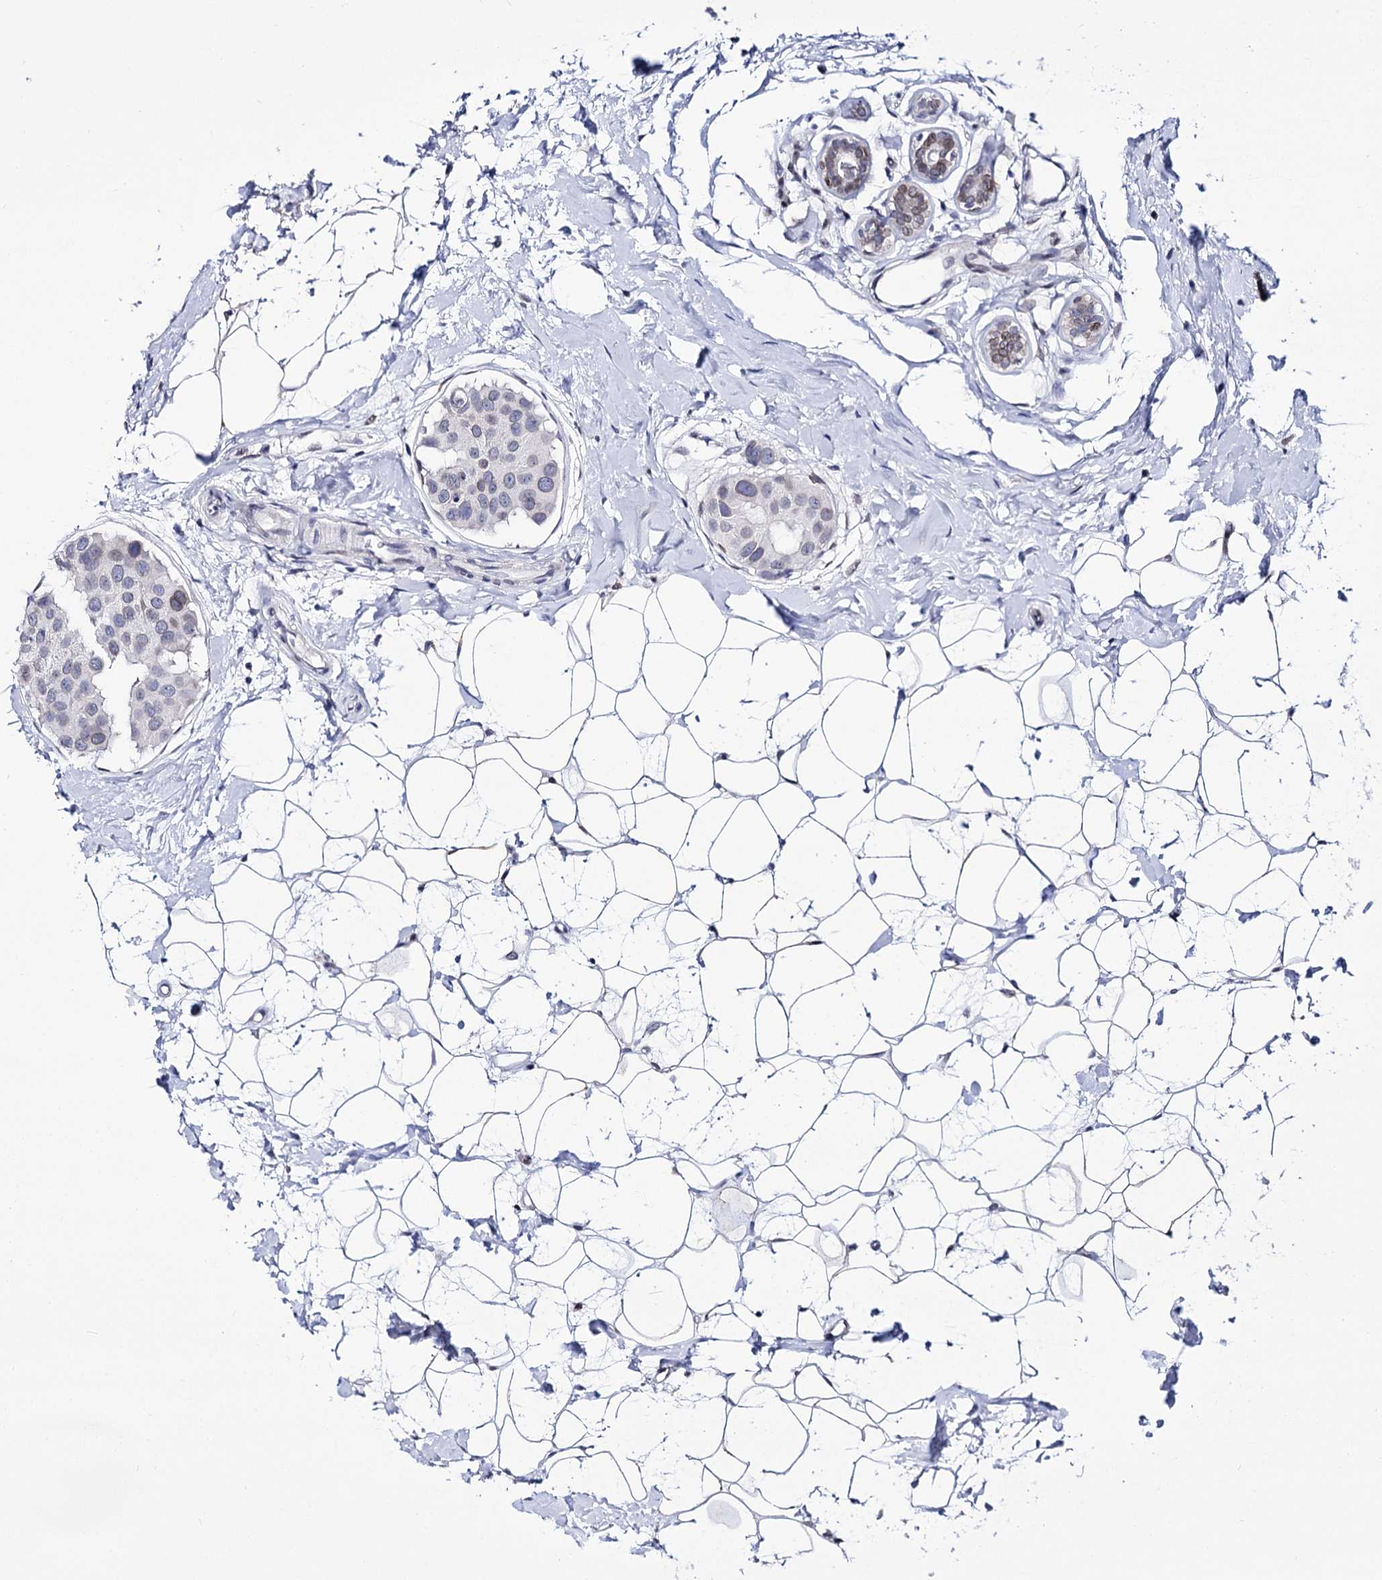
{"staining": {"intensity": "negative", "quantity": "none", "location": "none"}, "tissue": "breast cancer", "cell_type": "Tumor cells", "image_type": "cancer", "snomed": [{"axis": "morphology", "description": "Normal tissue, NOS"}, {"axis": "morphology", "description": "Duct carcinoma"}, {"axis": "topography", "description": "Breast"}], "caption": "Tumor cells are negative for brown protein staining in breast cancer. (Stains: DAB immunohistochemistry with hematoxylin counter stain, Microscopy: brightfield microscopy at high magnification).", "gene": "TMEM201", "patient": {"sex": "female", "age": 39}}